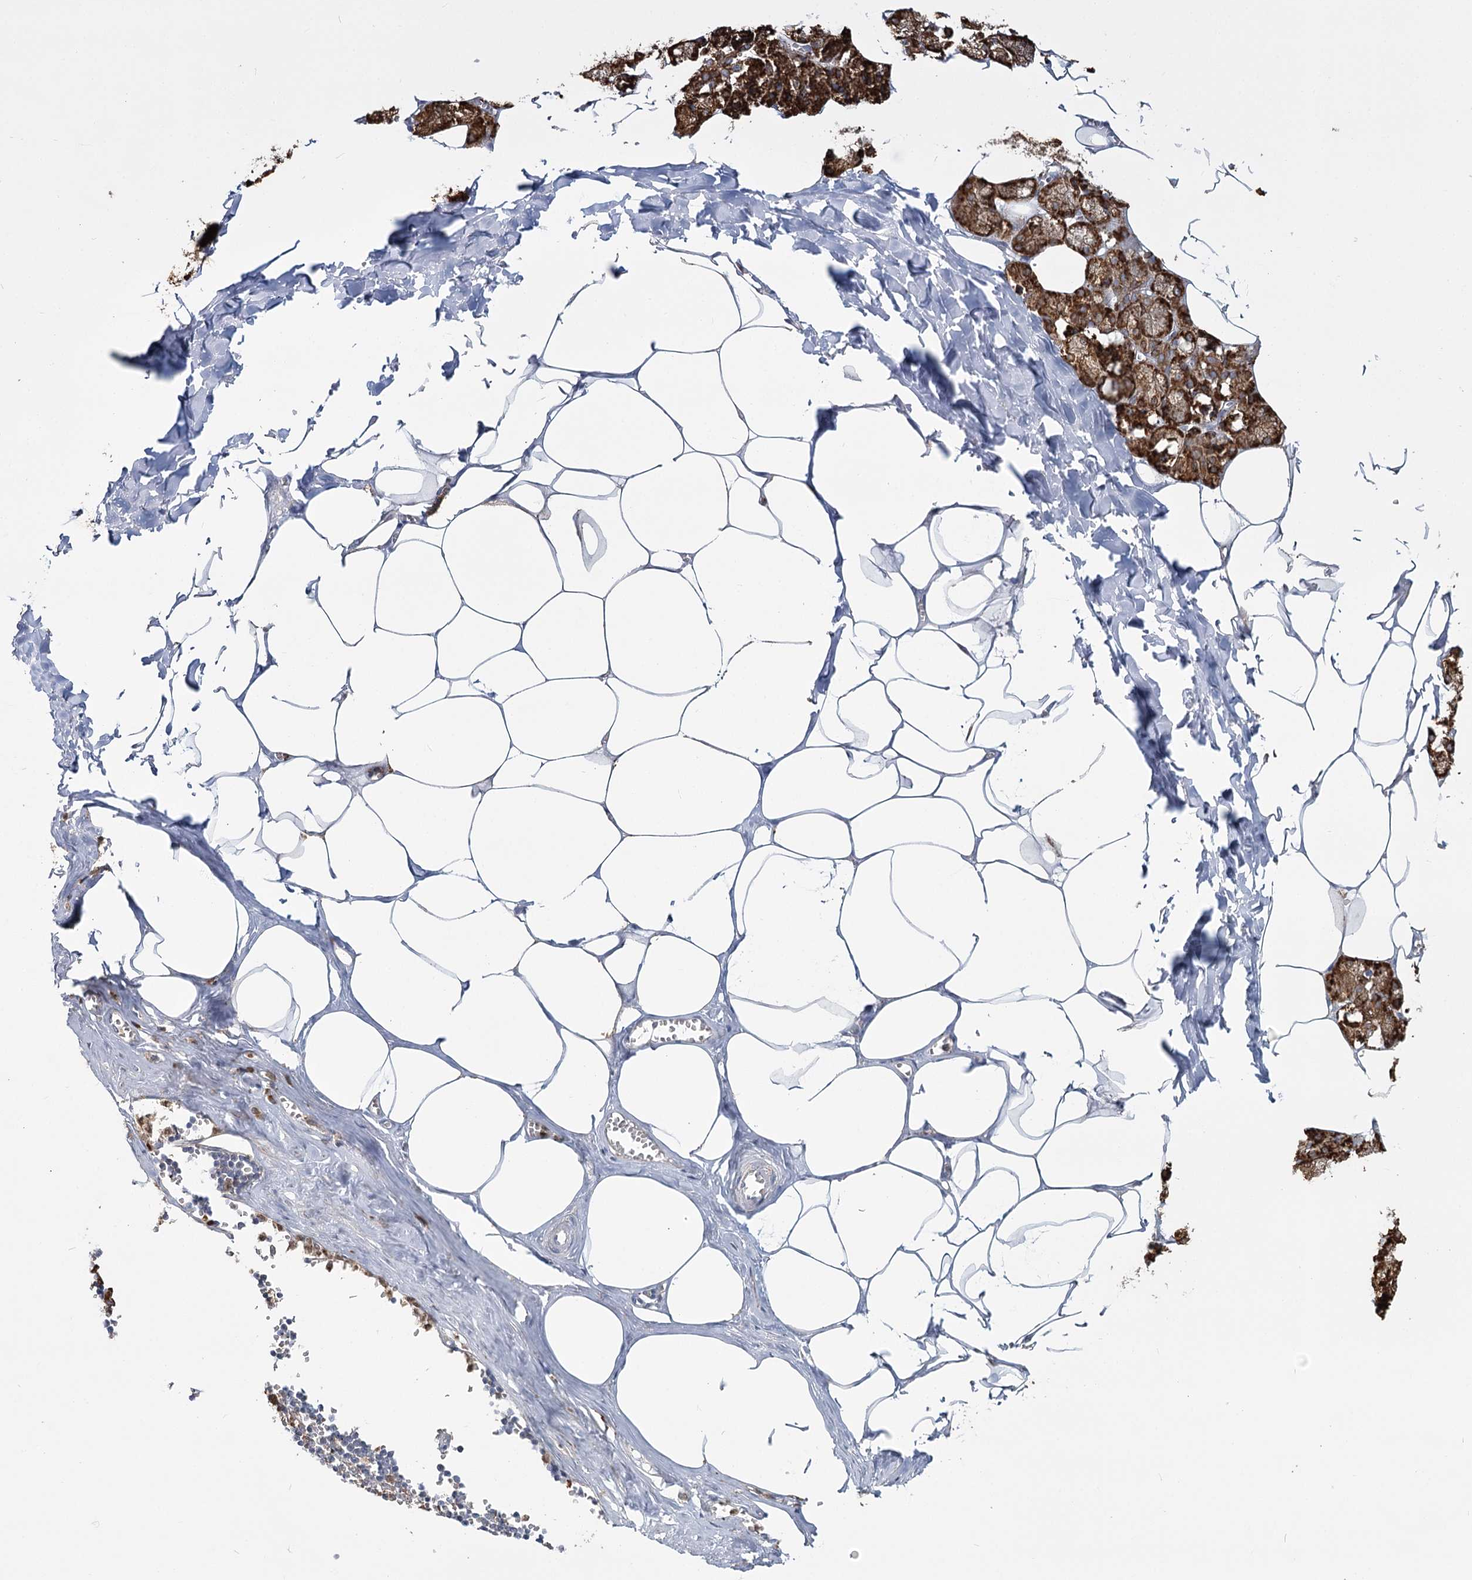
{"staining": {"intensity": "strong", "quantity": ">75%", "location": "cytoplasmic/membranous"}, "tissue": "salivary gland", "cell_type": "Glandular cells", "image_type": "normal", "snomed": [{"axis": "morphology", "description": "Normal tissue, NOS"}, {"axis": "topography", "description": "Salivary gland"}], "caption": "This is an image of immunohistochemistry staining of unremarkable salivary gland, which shows strong staining in the cytoplasmic/membranous of glandular cells.", "gene": "ZCCHC9", "patient": {"sex": "male", "age": 62}}